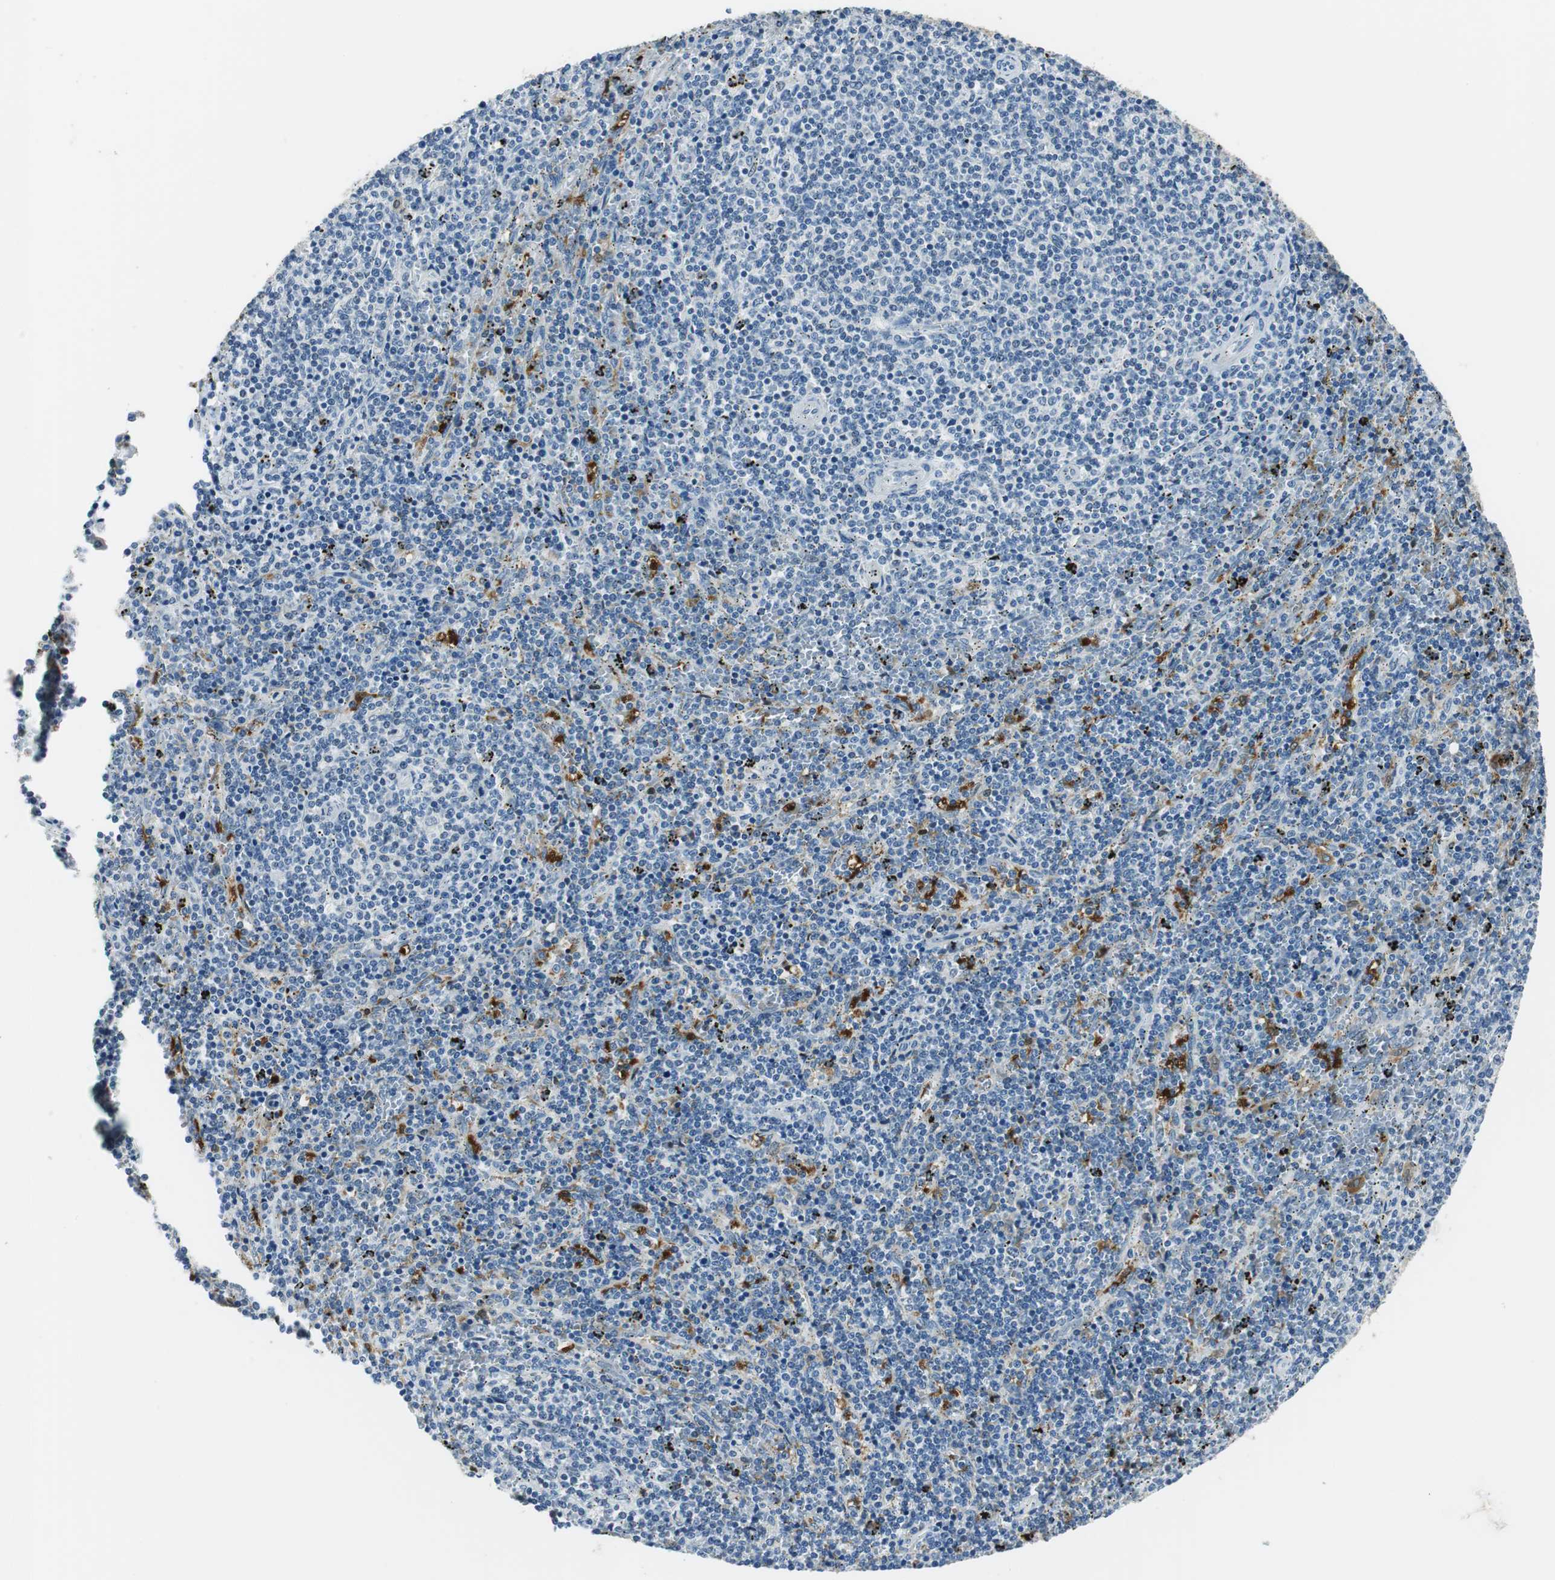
{"staining": {"intensity": "negative", "quantity": "none", "location": "none"}, "tissue": "lymphoma", "cell_type": "Tumor cells", "image_type": "cancer", "snomed": [{"axis": "morphology", "description": "Malignant lymphoma, non-Hodgkin's type, Low grade"}, {"axis": "topography", "description": "Spleen"}], "caption": "Tumor cells are negative for brown protein staining in lymphoma.", "gene": "ME1", "patient": {"sex": "female", "age": 50}}